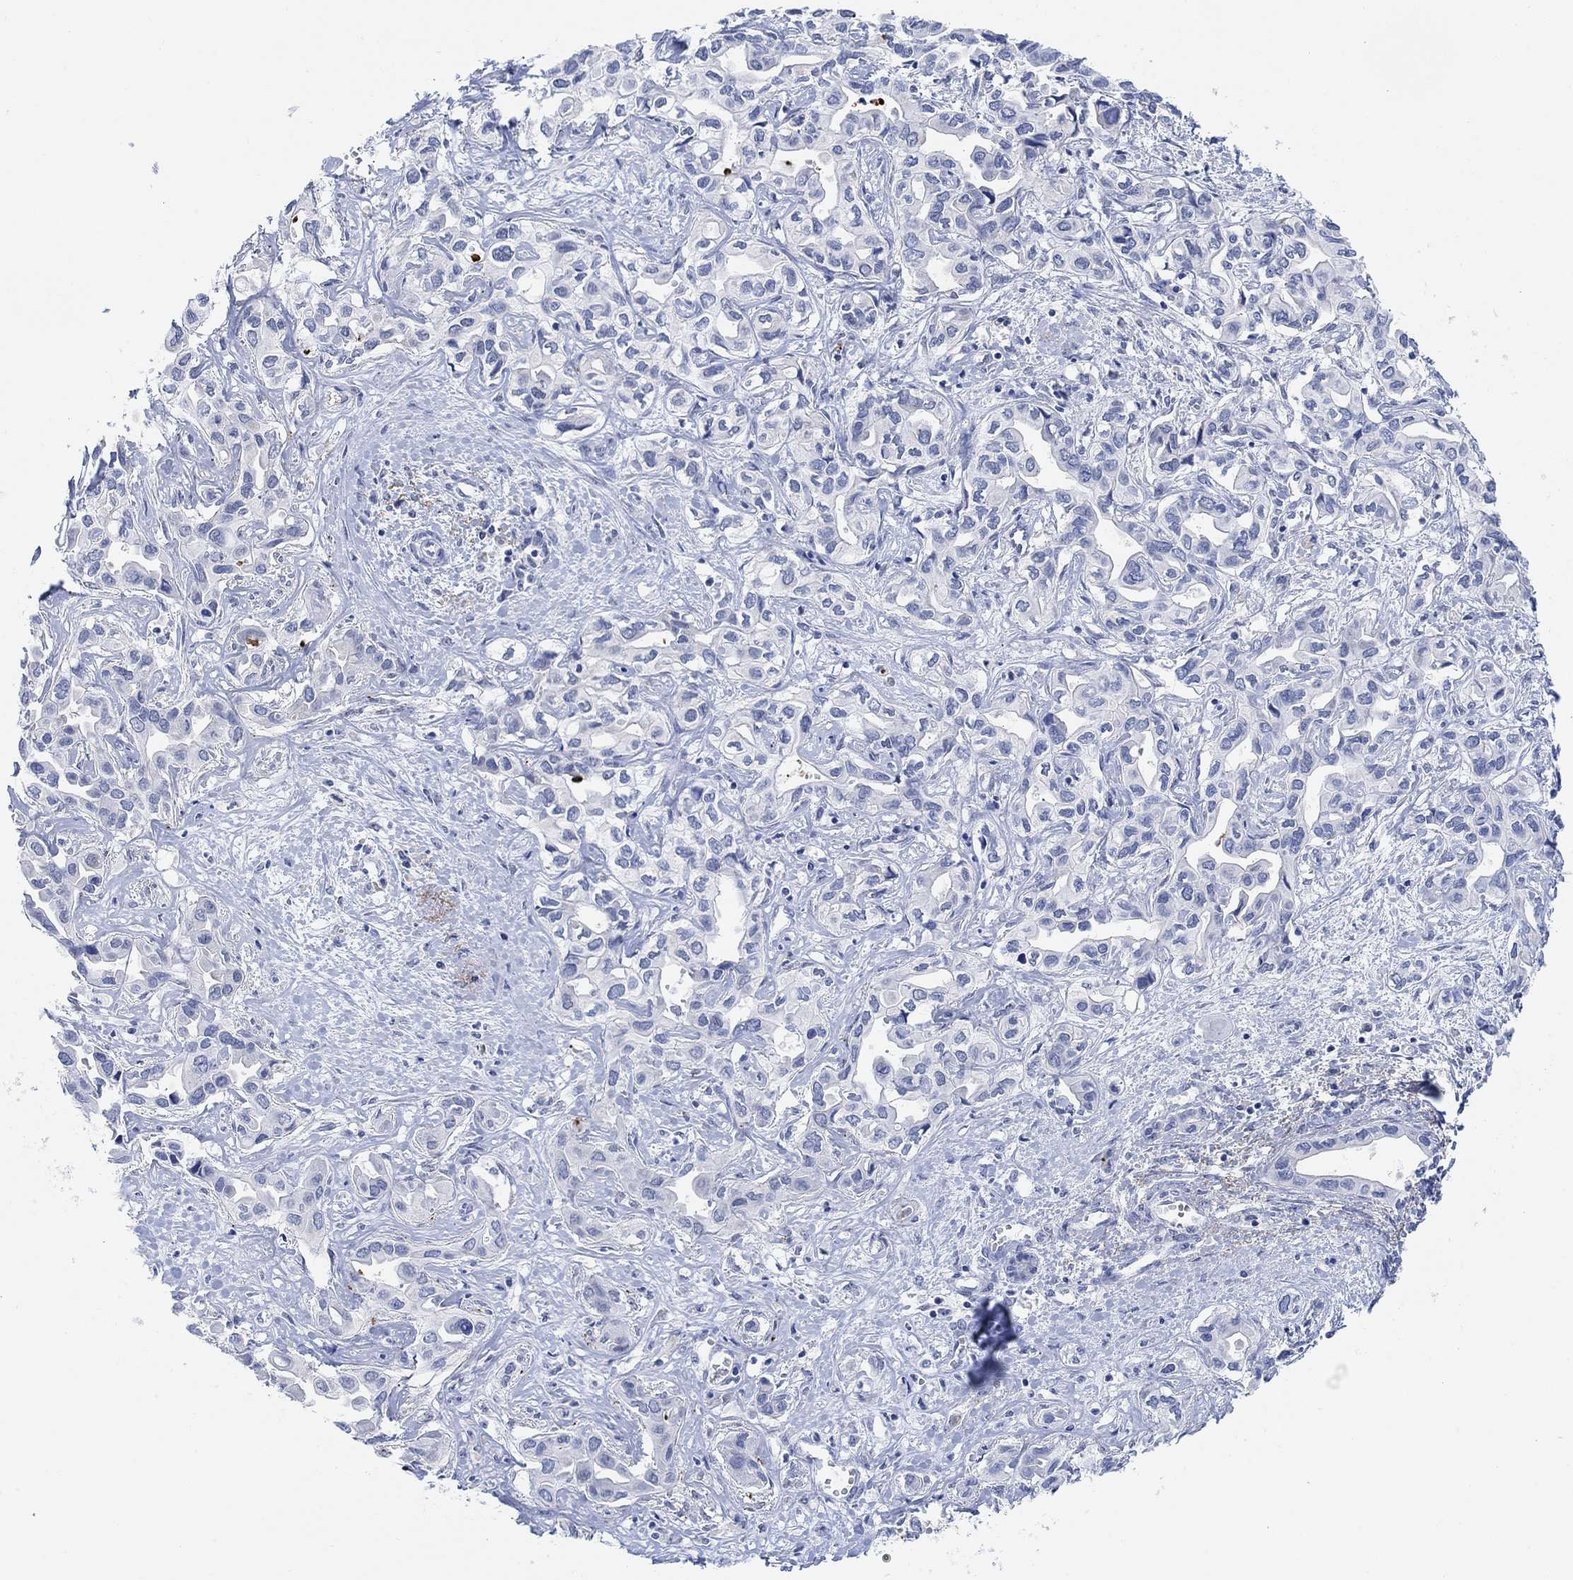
{"staining": {"intensity": "negative", "quantity": "none", "location": "none"}, "tissue": "liver cancer", "cell_type": "Tumor cells", "image_type": "cancer", "snomed": [{"axis": "morphology", "description": "Cholangiocarcinoma"}, {"axis": "topography", "description": "Liver"}], "caption": "Immunohistochemistry (IHC) histopathology image of neoplastic tissue: human liver cancer (cholangiocarcinoma) stained with DAB displays no significant protein positivity in tumor cells.", "gene": "RIMS1", "patient": {"sex": "female", "age": 64}}